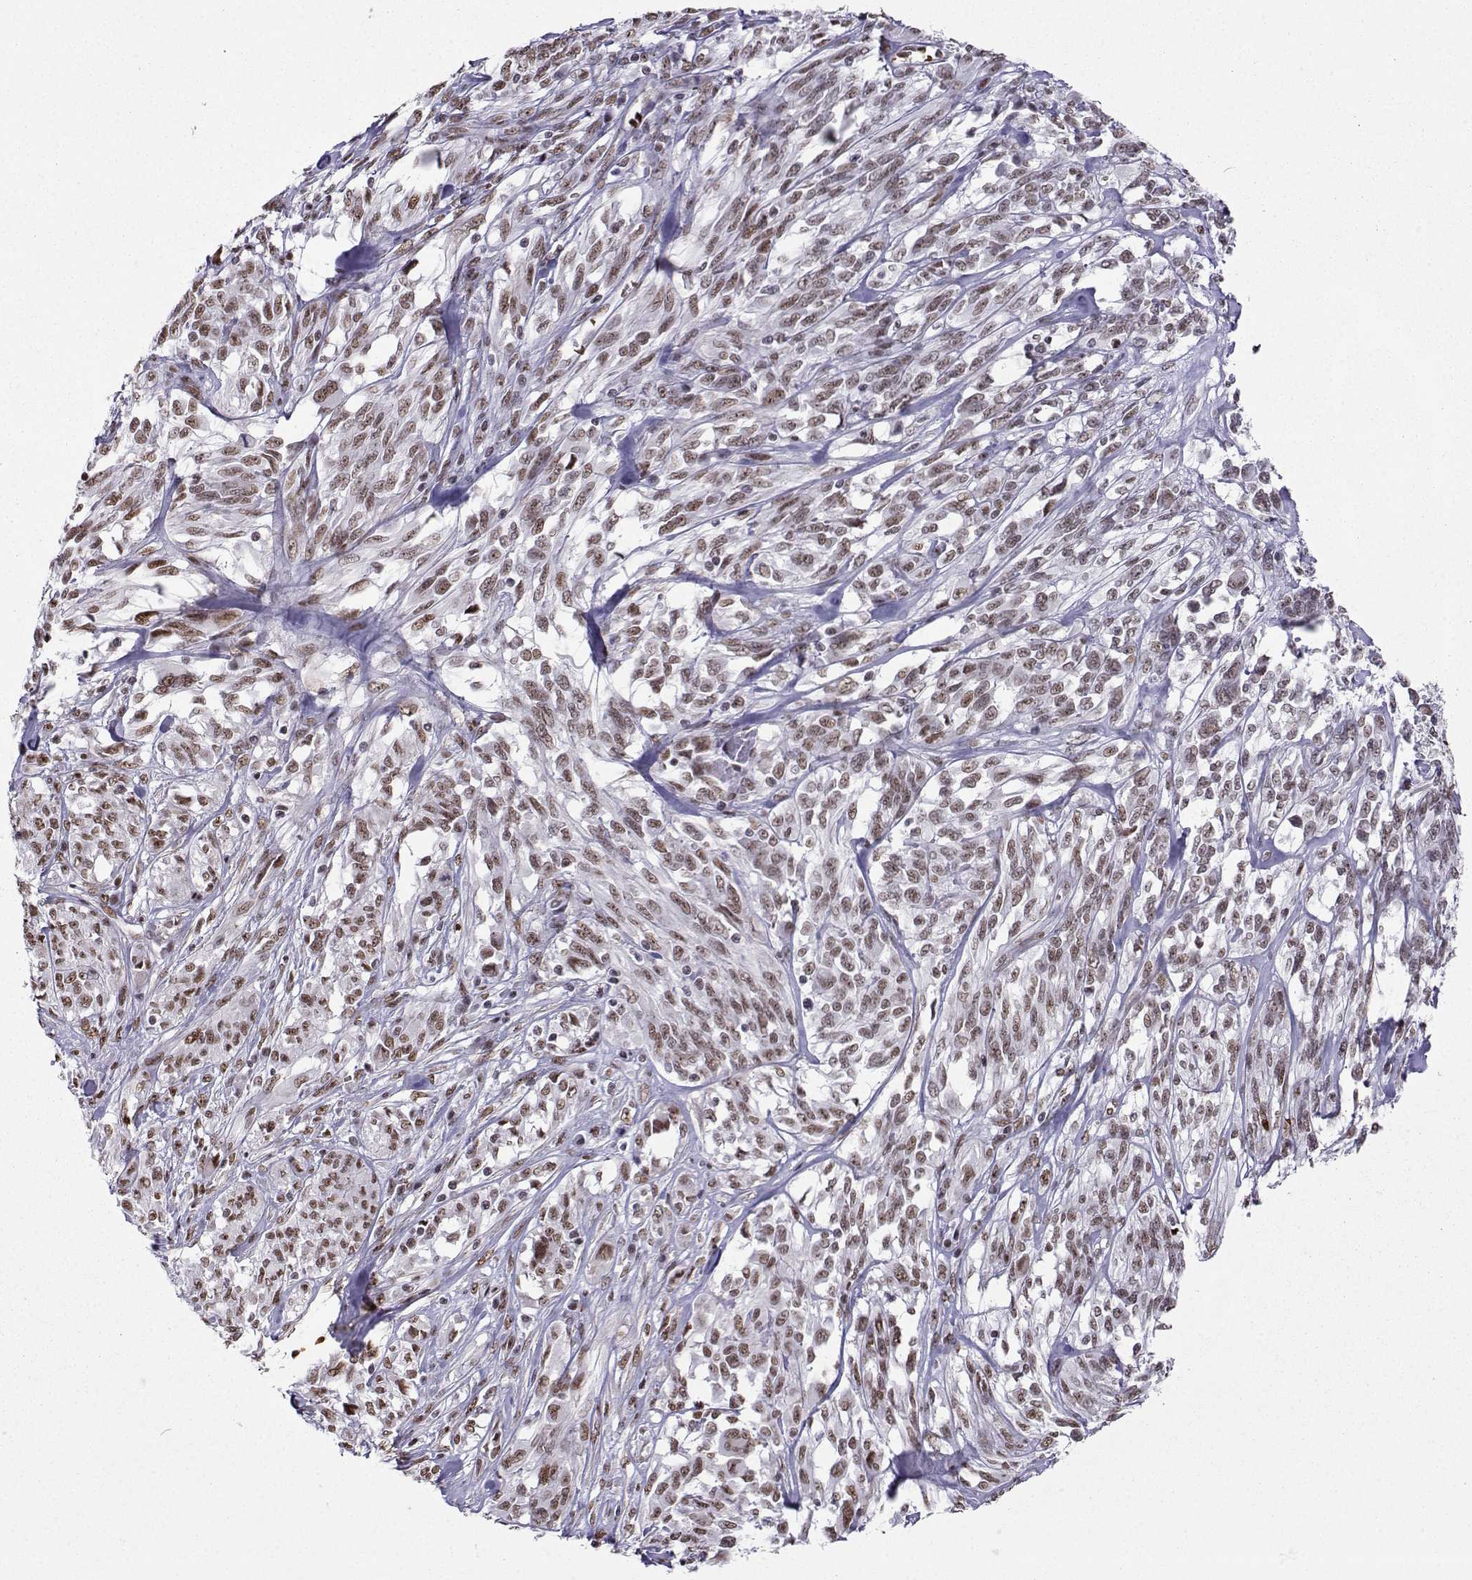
{"staining": {"intensity": "weak", "quantity": ">75%", "location": "nuclear"}, "tissue": "melanoma", "cell_type": "Tumor cells", "image_type": "cancer", "snomed": [{"axis": "morphology", "description": "Malignant melanoma, NOS"}, {"axis": "topography", "description": "Skin"}], "caption": "A micrograph of malignant melanoma stained for a protein shows weak nuclear brown staining in tumor cells. The staining was performed using DAB (3,3'-diaminobenzidine), with brown indicating positive protein expression. Nuclei are stained blue with hematoxylin.", "gene": "CCNK", "patient": {"sex": "female", "age": 91}}